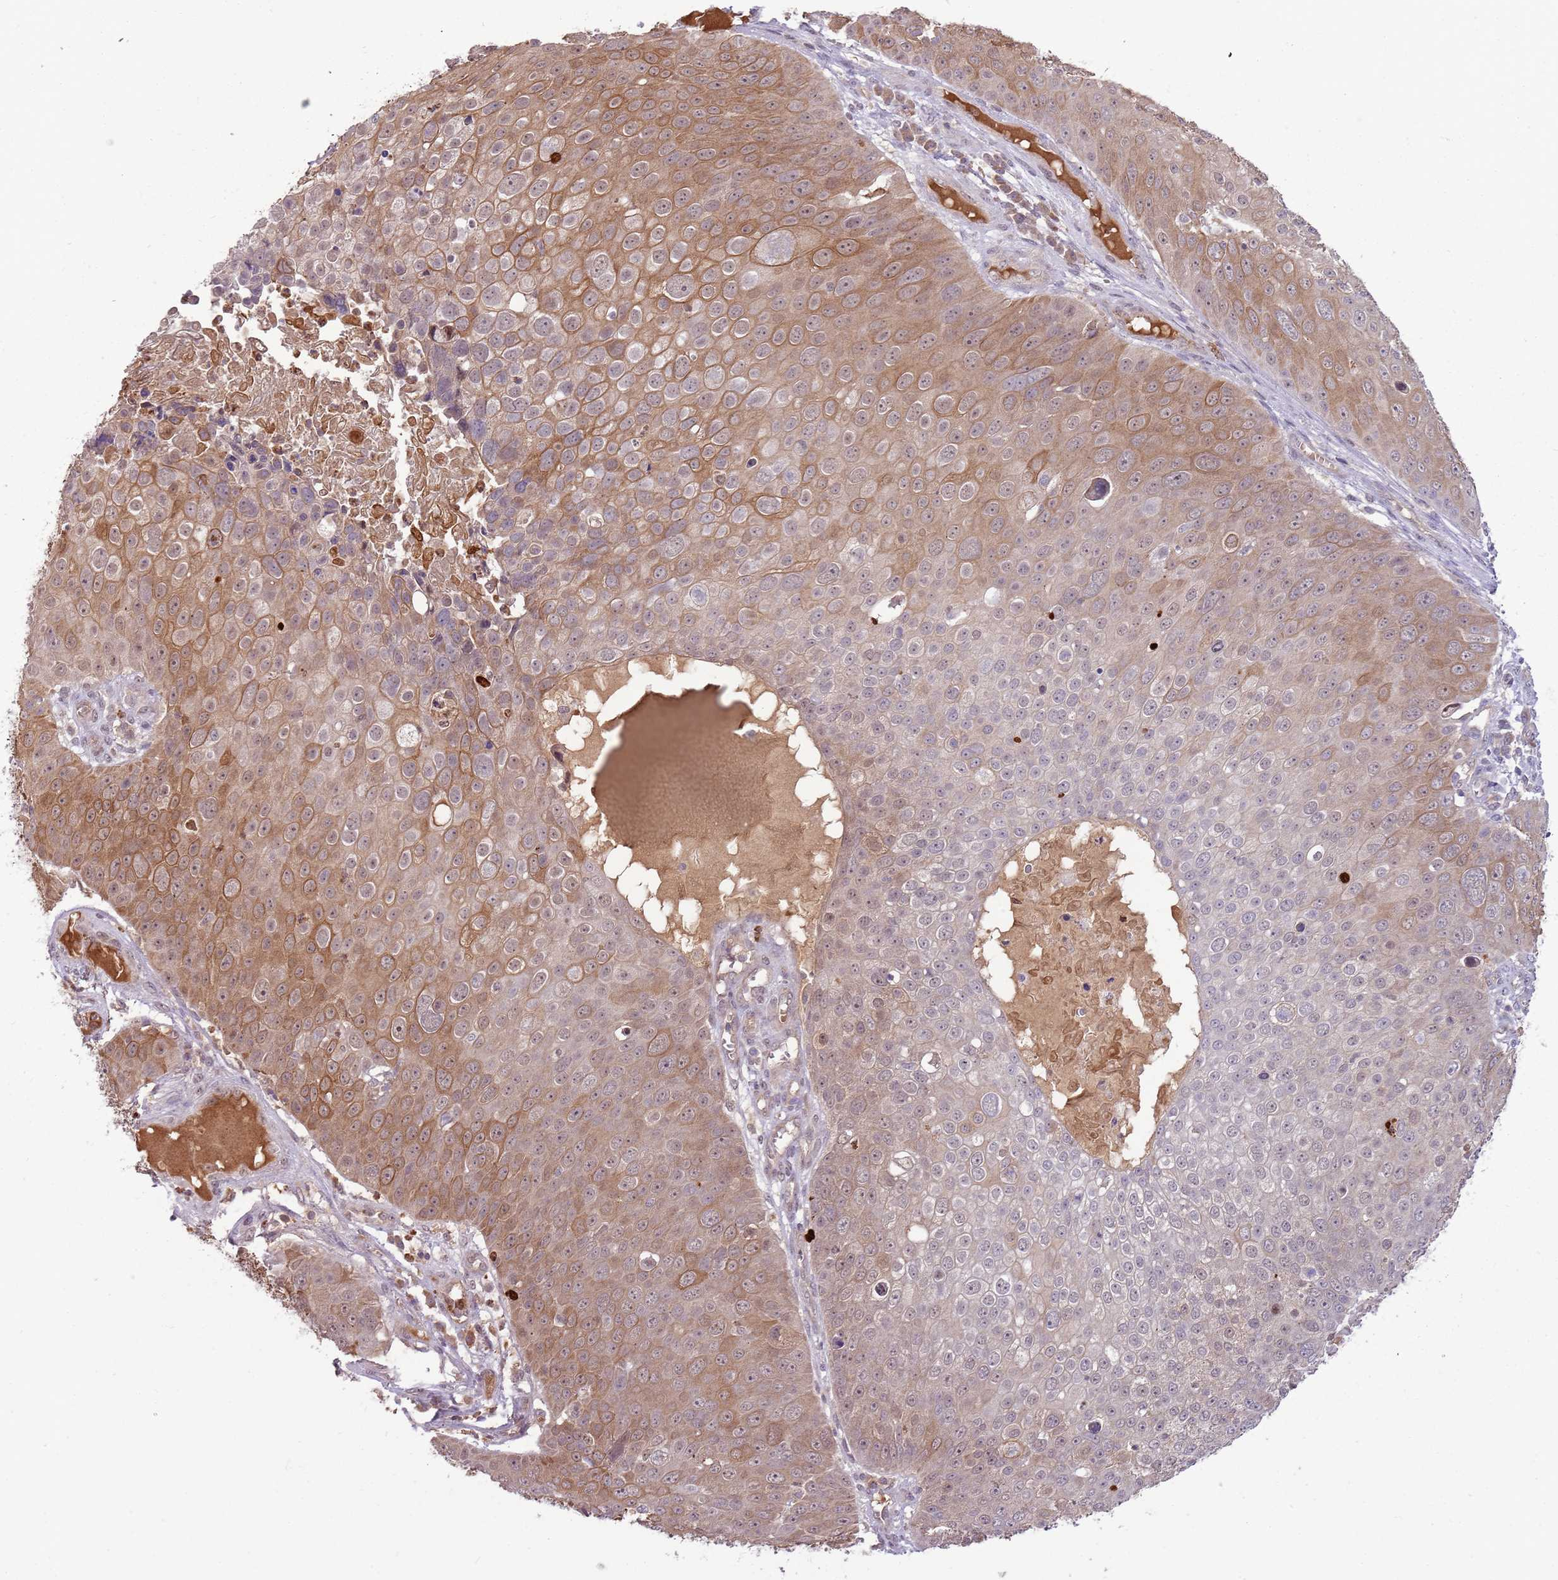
{"staining": {"intensity": "moderate", "quantity": "25%-75%", "location": "cytoplasmic/membranous,nuclear"}, "tissue": "skin cancer", "cell_type": "Tumor cells", "image_type": "cancer", "snomed": [{"axis": "morphology", "description": "Squamous cell carcinoma, NOS"}, {"axis": "topography", "description": "Skin"}], "caption": "Skin cancer (squamous cell carcinoma) tissue reveals moderate cytoplasmic/membranous and nuclear positivity in approximately 25%-75% of tumor cells", "gene": "NBPF6", "patient": {"sex": "male", "age": 71}}